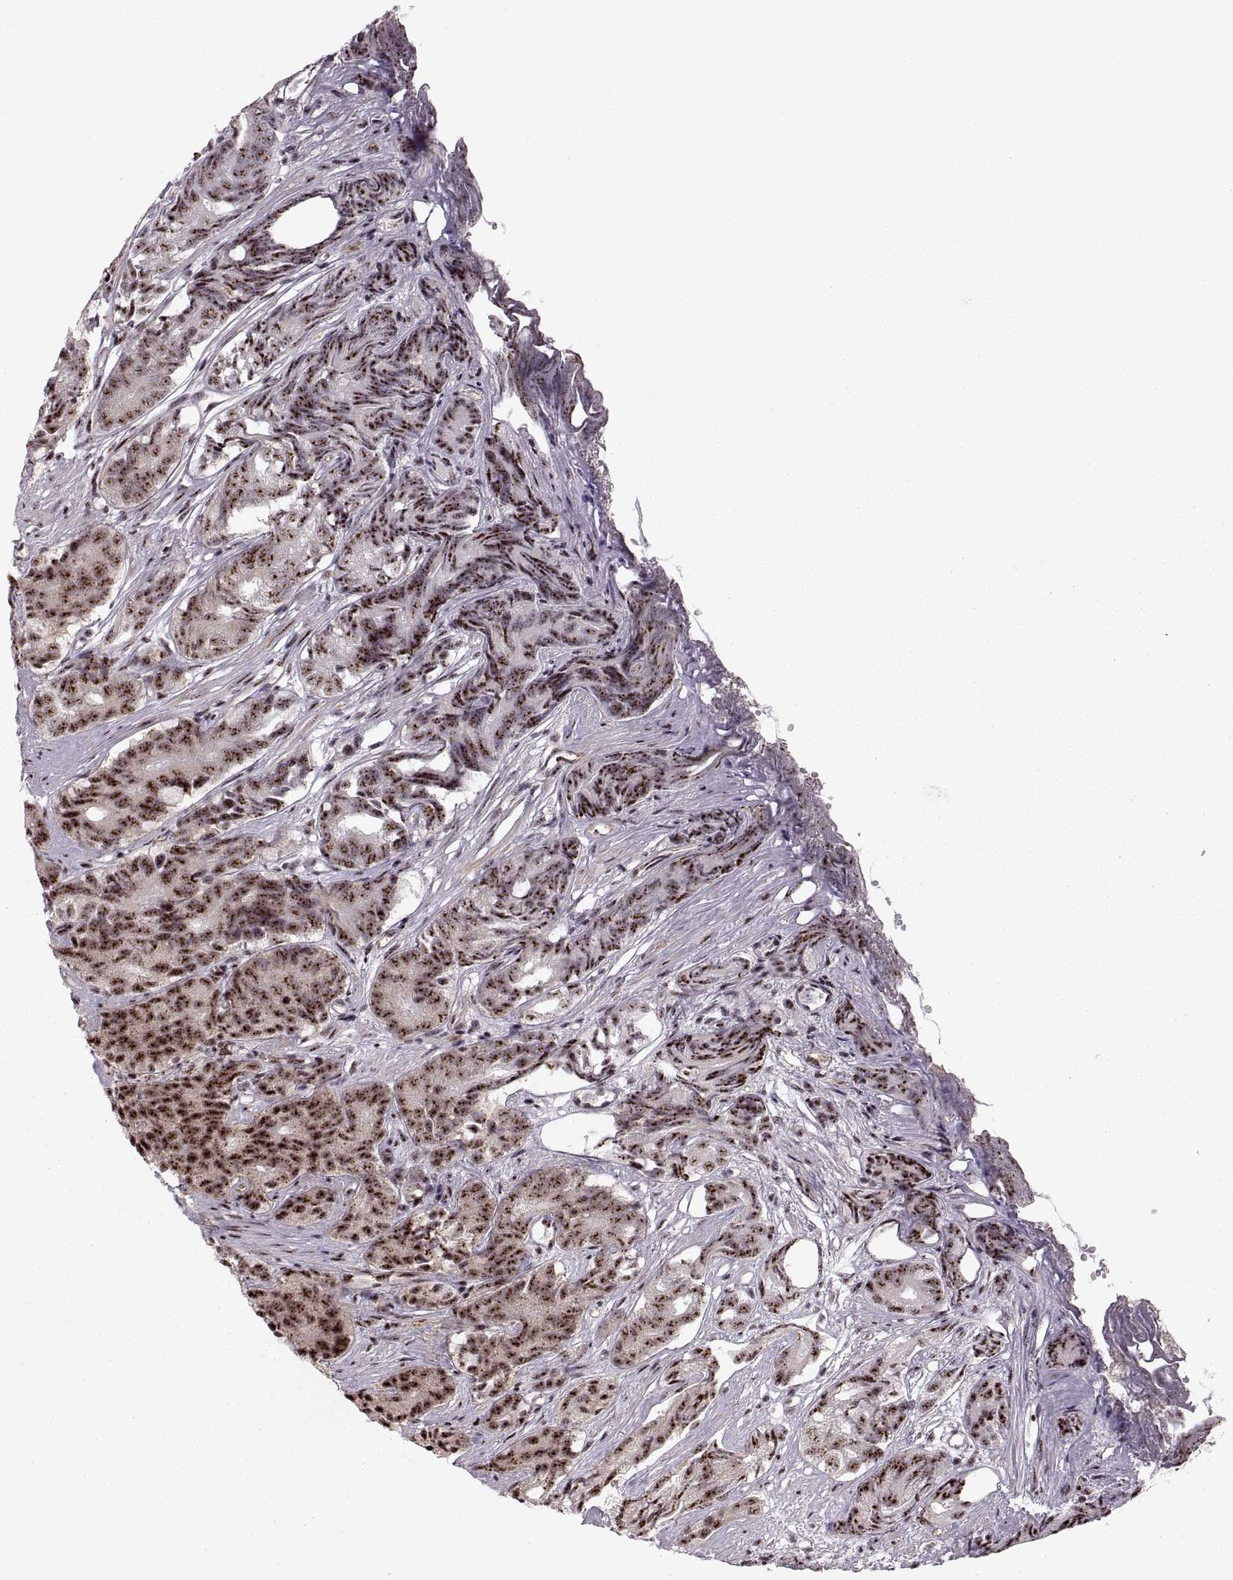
{"staining": {"intensity": "strong", "quantity": ">75%", "location": "nuclear"}, "tissue": "prostate cancer", "cell_type": "Tumor cells", "image_type": "cancer", "snomed": [{"axis": "morphology", "description": "Adenocarcinoma, High grade"}, {"axis": "topography", "description": "Prostate"}], "caption": "Immunohistochemical staining of human prostate cancer (adenocarcinoma (high-grade)) displays high levels of strong nuclear staining in about >75% of tumor cells. The staining was performed using DAB to visualize the protein expression in brown, while the nuclei were stained in blue with hematoxylin (Magnification: 20x).", "gene": "ZCCHC17", "patient": {"sex": "male", "age": 84}}